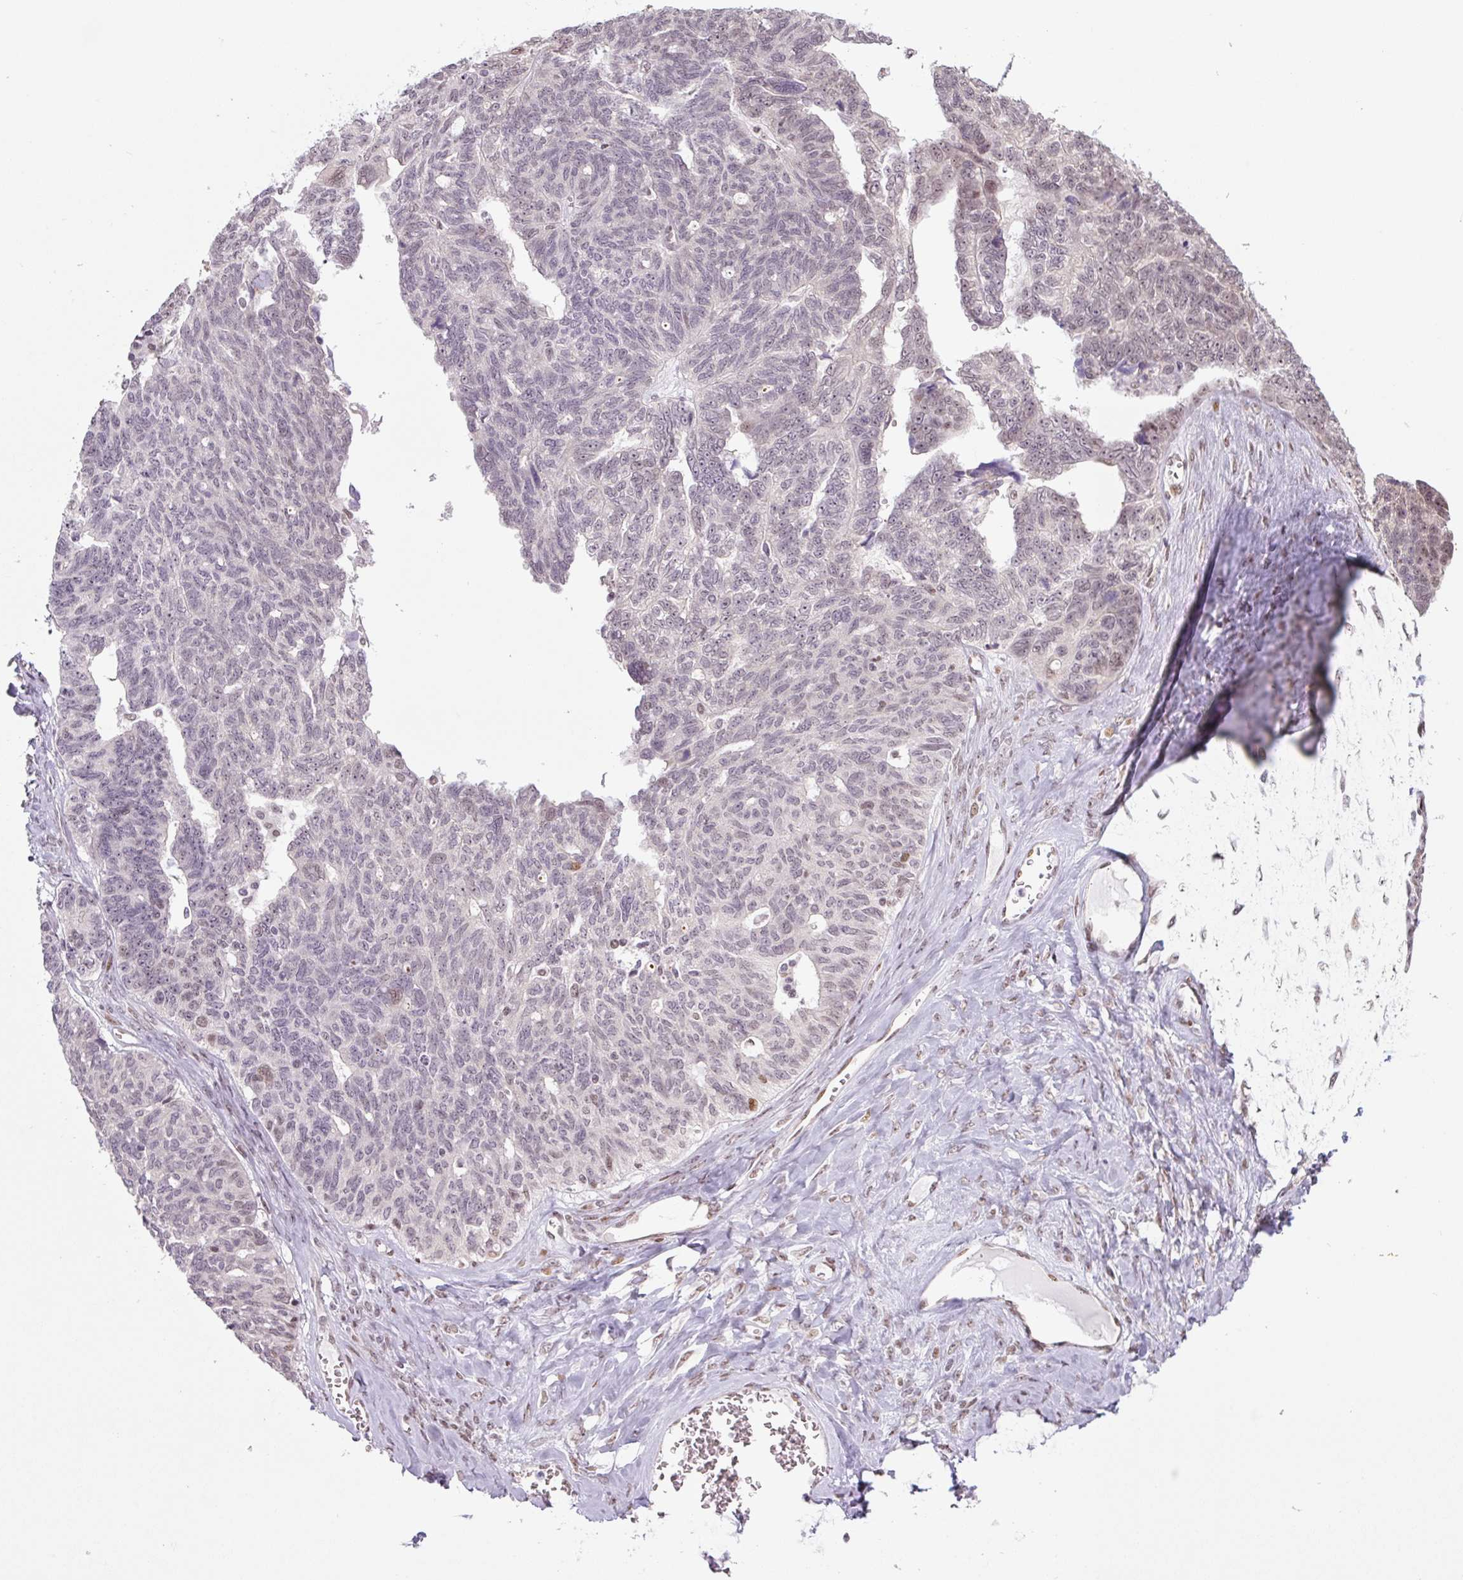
{"staining": {"intensity": "moderate", "quantity": "<25%", "location": "nuclear"}, "tissue": "ovarian cancer", "cell_type": "Tumor cells", "image_type": "cancer", "snomed": [{"axis": "morphology", "description": "Cystadenocarcinoma, serous, NOS"}, {"axis": "topography", "description": "Ovary"}], "caption": "Moderate nuclear protein expression is identified in about <25% of tumor cells in serous cystadenocarcinoma (ovarian). (Brightfield microscopy of DAB IHC at high magnification).", "gene": "TCFL5", "patient": {"sex": "female", "age": 79}}